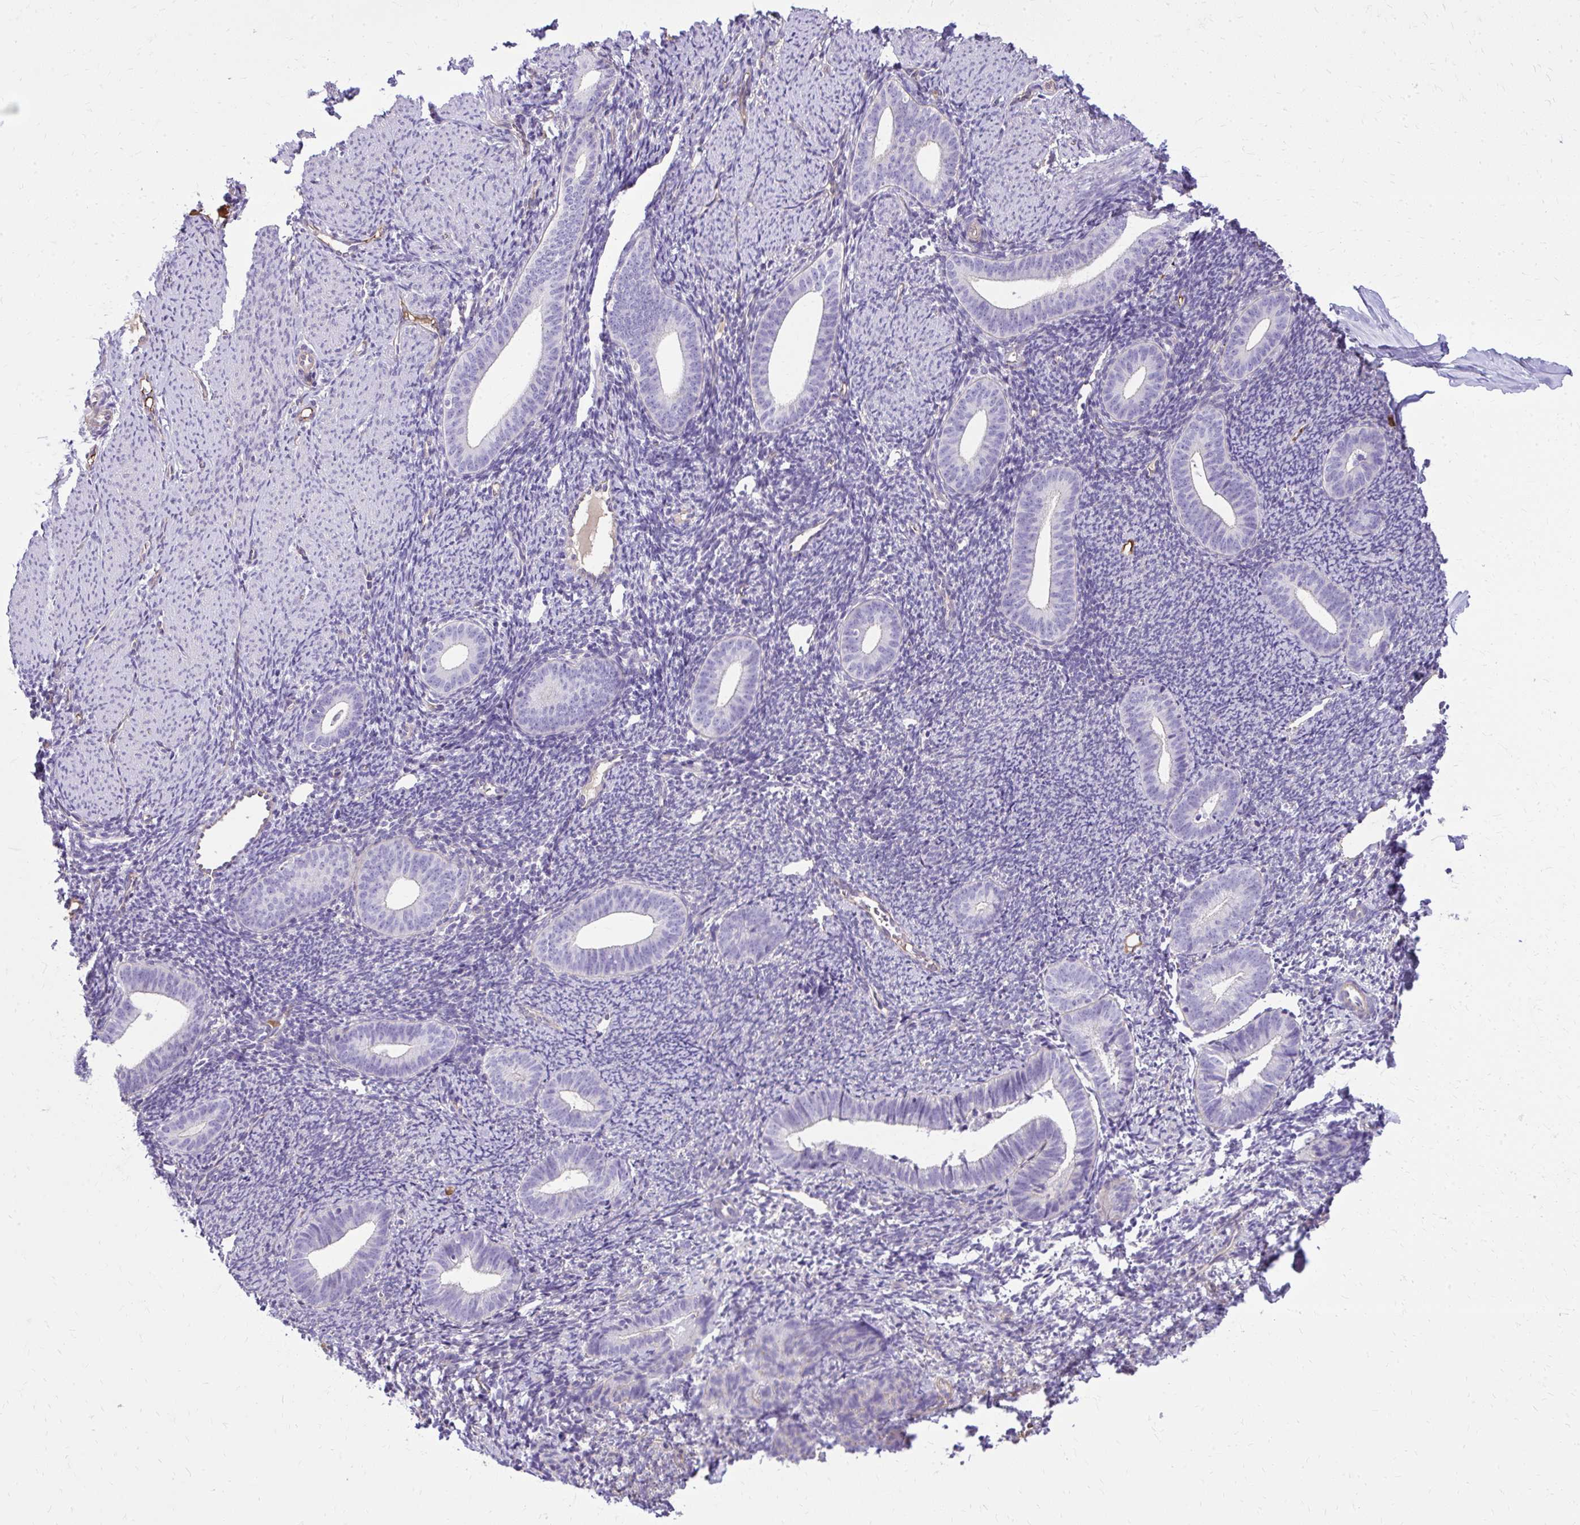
{"staining": {"intensity": "negative", "quantity": "none", "location": "none"}, "tissue": "endometrium", "cell_type": "Cells in endometrial stroma", "image_type": "normal", "snomed": [{"axis": "morphology", "description": "Normal tissue, NOS"}, {"axis": "topography", "description": "Endometrium"}], "caption": "Immunohistochemistry photomicrograph of benign endometrium: endometrium stained with DAB shows no significant protein staining in cells in endometrial stroma. (DAB immunohistochemistry with hematoxylin counter stain).", "gene": "RUNDC3B", "patient": {"sex": "female", "age": 39}}